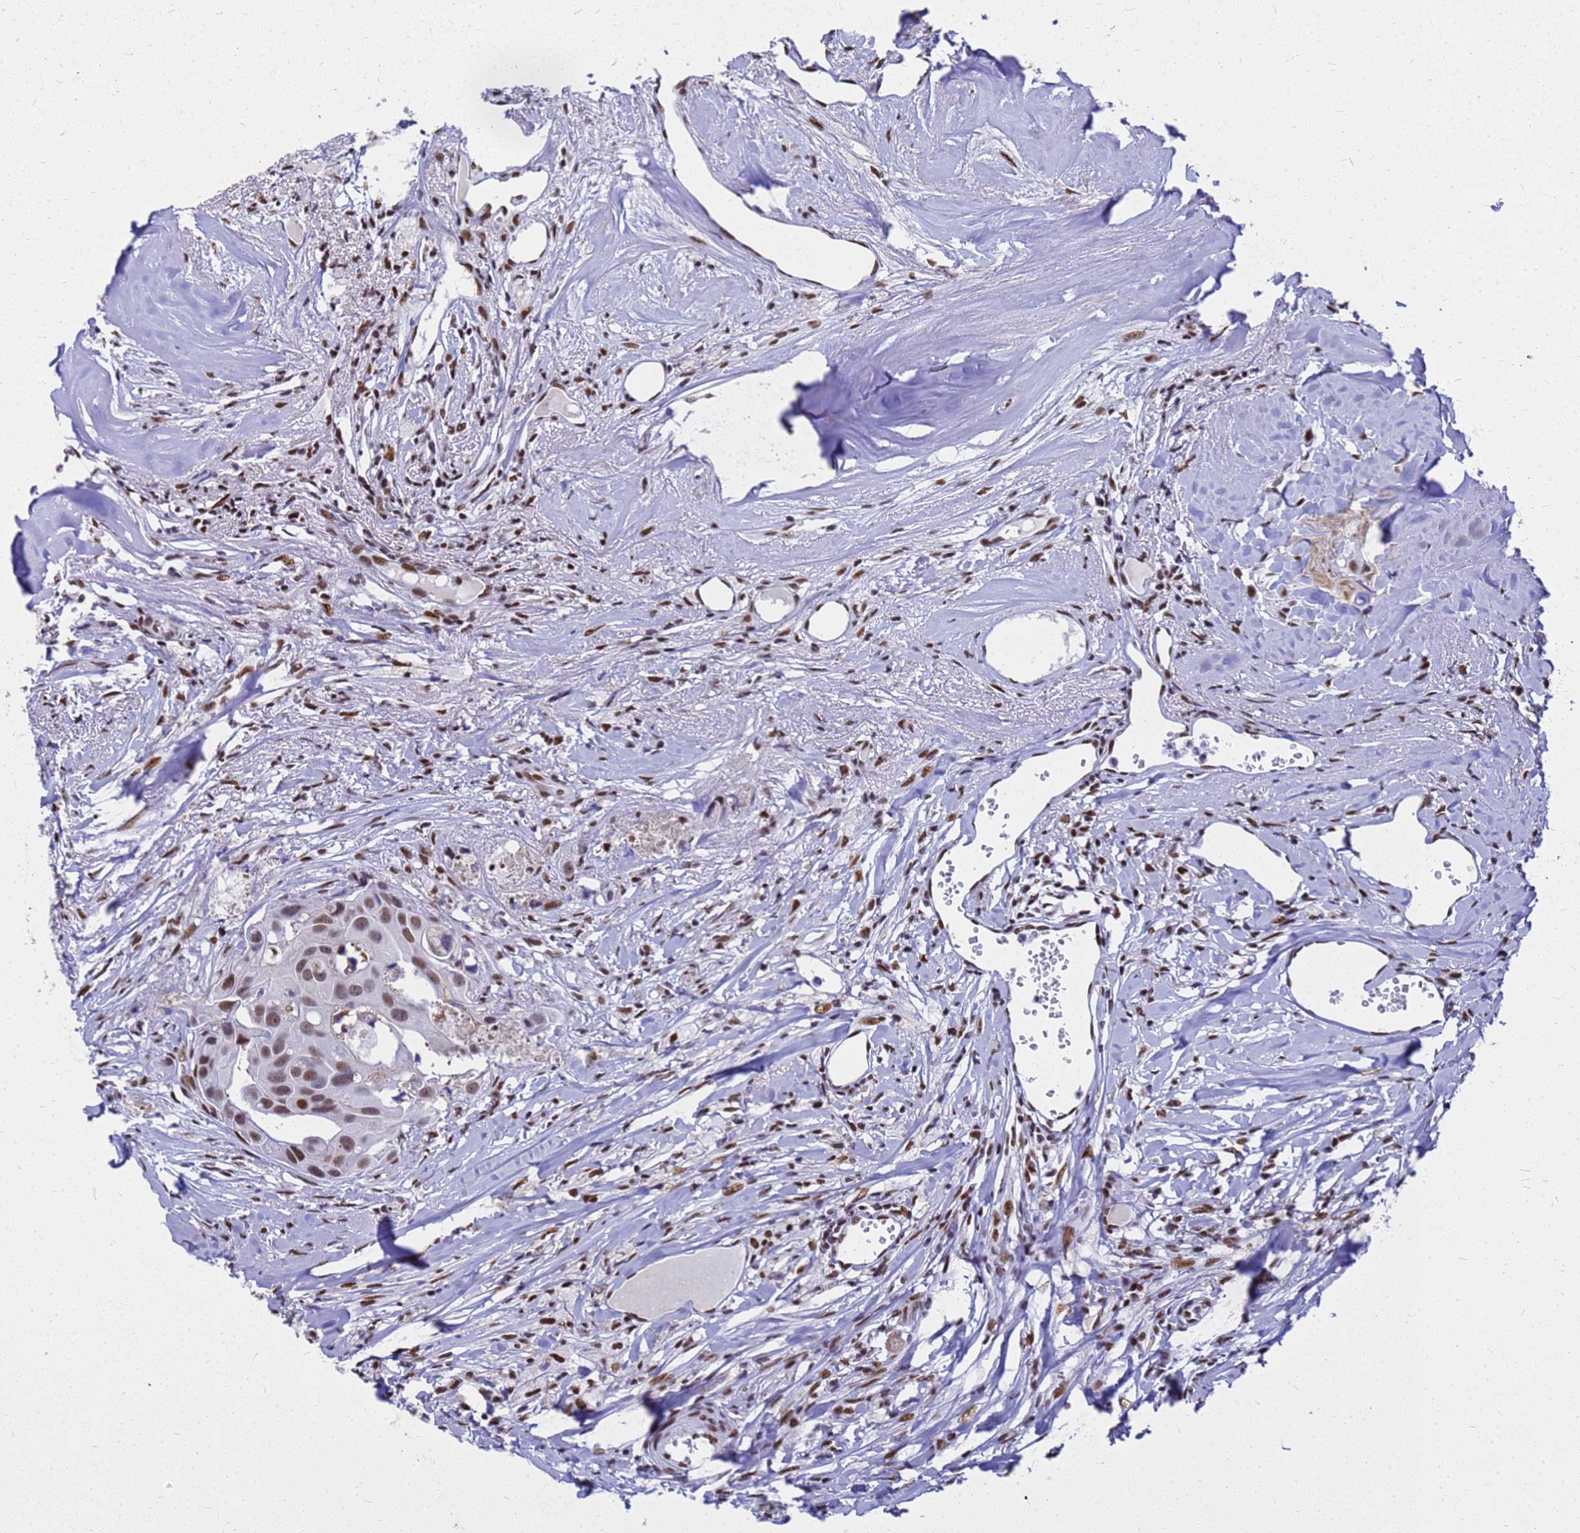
{"staining": {"intensity": "moderate", "quantity": ">75%", "location": "nuclear"}, "tissue": "head and neck cancer", "cell_type": "Tumor cells", "image_type": "cancer", "snomed": [{"axis": "morphology", "description": "Adenocarcinoma, NOS"}, {"axis": "morphology", "description": "Adenocarcinoma, metastatic, NOS"}, {"axis": "topography", "description": "Head-Neck"}], "caption": "Human head and neck adenocarcinoma stained for a protein (brown) shows moderate nuclear positive positivity in about >75% of tumor cells.", "gene": "SART3", "patient": {"sex": "male", "age": 75}}